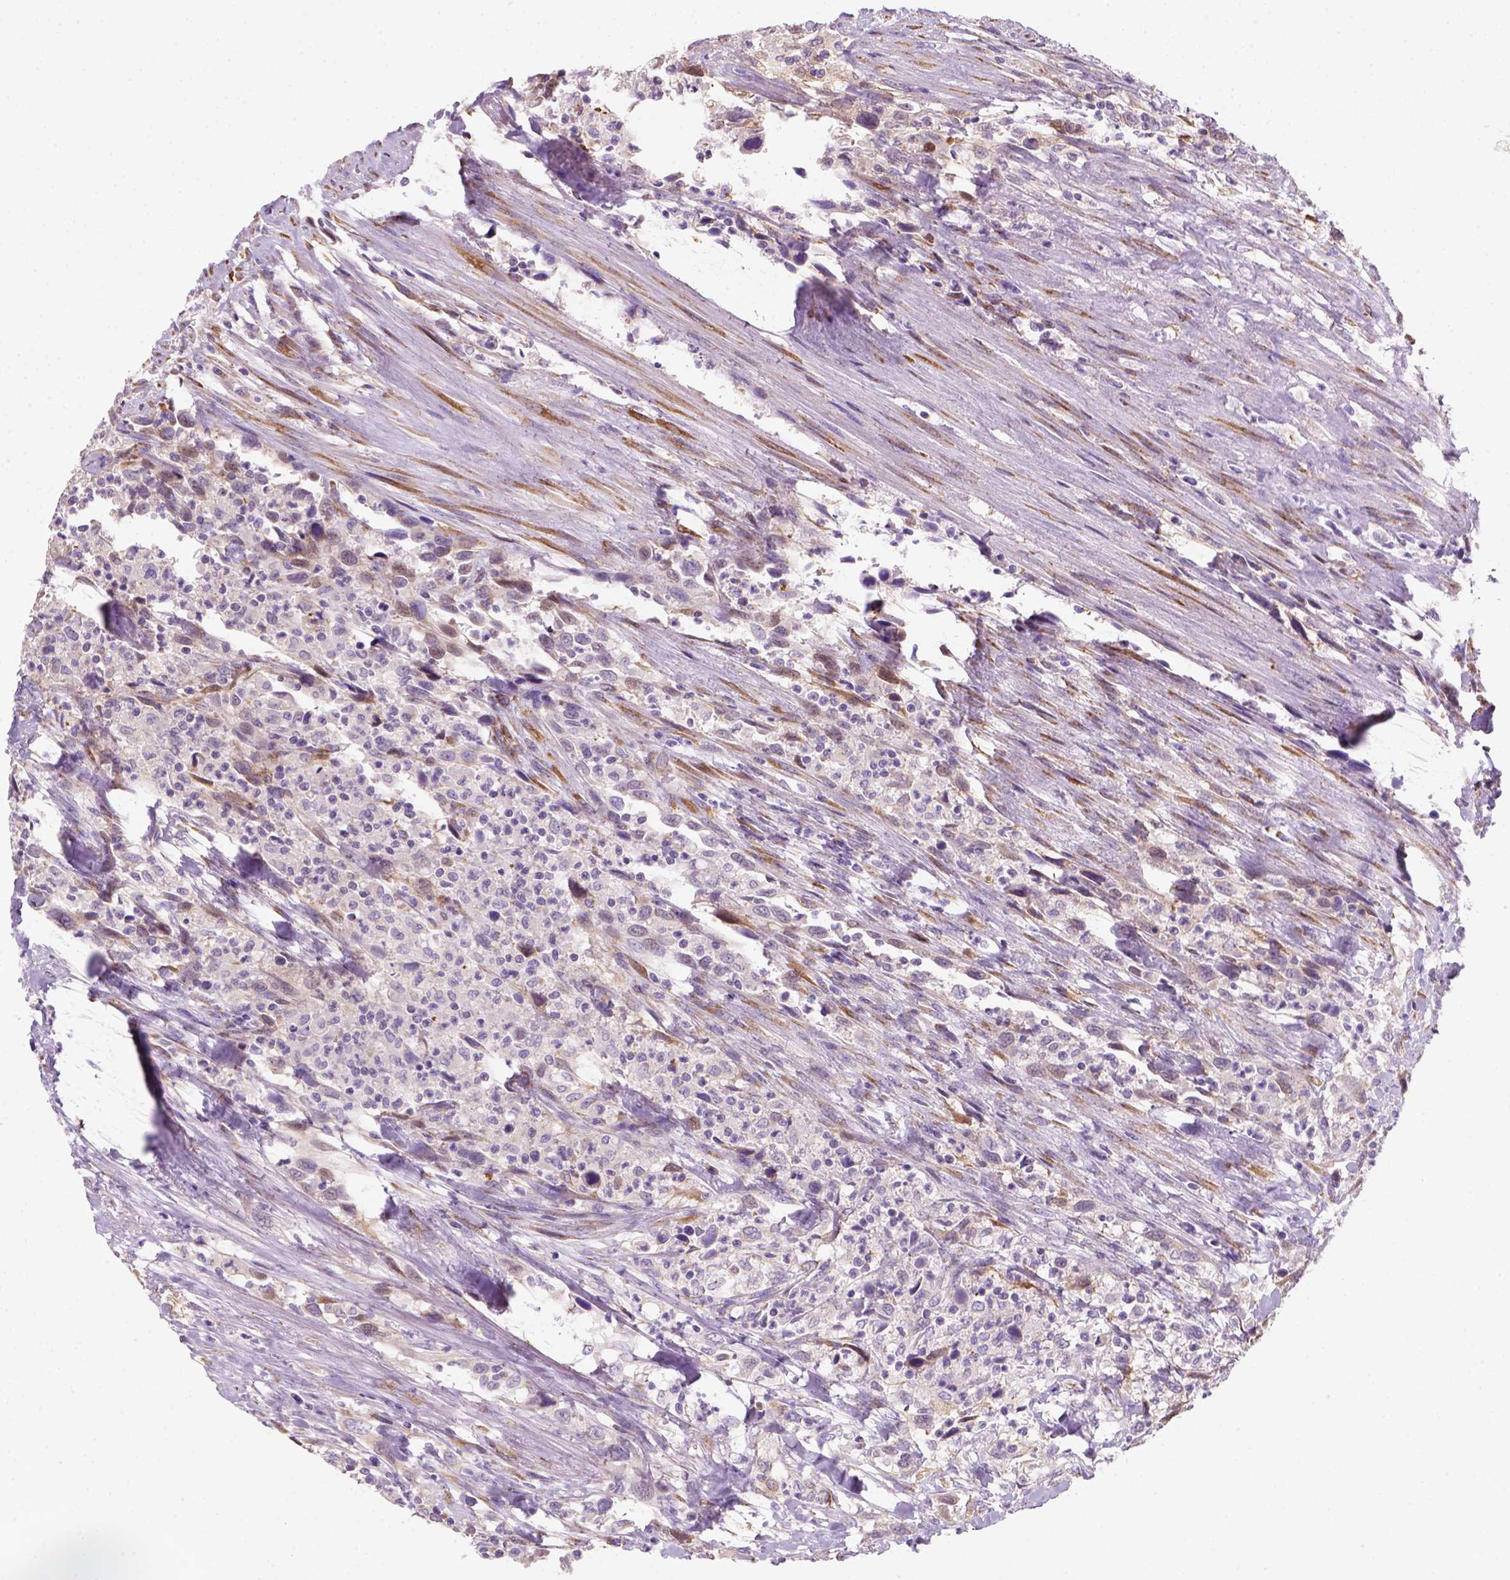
{"staining": {"intensity": "weak", "quantity": "<25%", "location": "cytoplasmic/membranous"}, "tissue": "urothelial cancer", "cell_type": "Tumor cells", "image_type": "cancer", "snomed": [{"axis": "morphology", "description": "Urothelial carcinoma, NOS"}, {"axis": "morphology", "description": "Urothelial carcinoma, High grade"}, {"axis": "topography", "description": "Urinary bladder"}], "caption": "A histopathology image of human transitional cell carcinoma is negative for staining in tumor cells. Nuclei are stained in blue.", "gene": "CES2", "patient": {"sex": "female", "age": 64}}